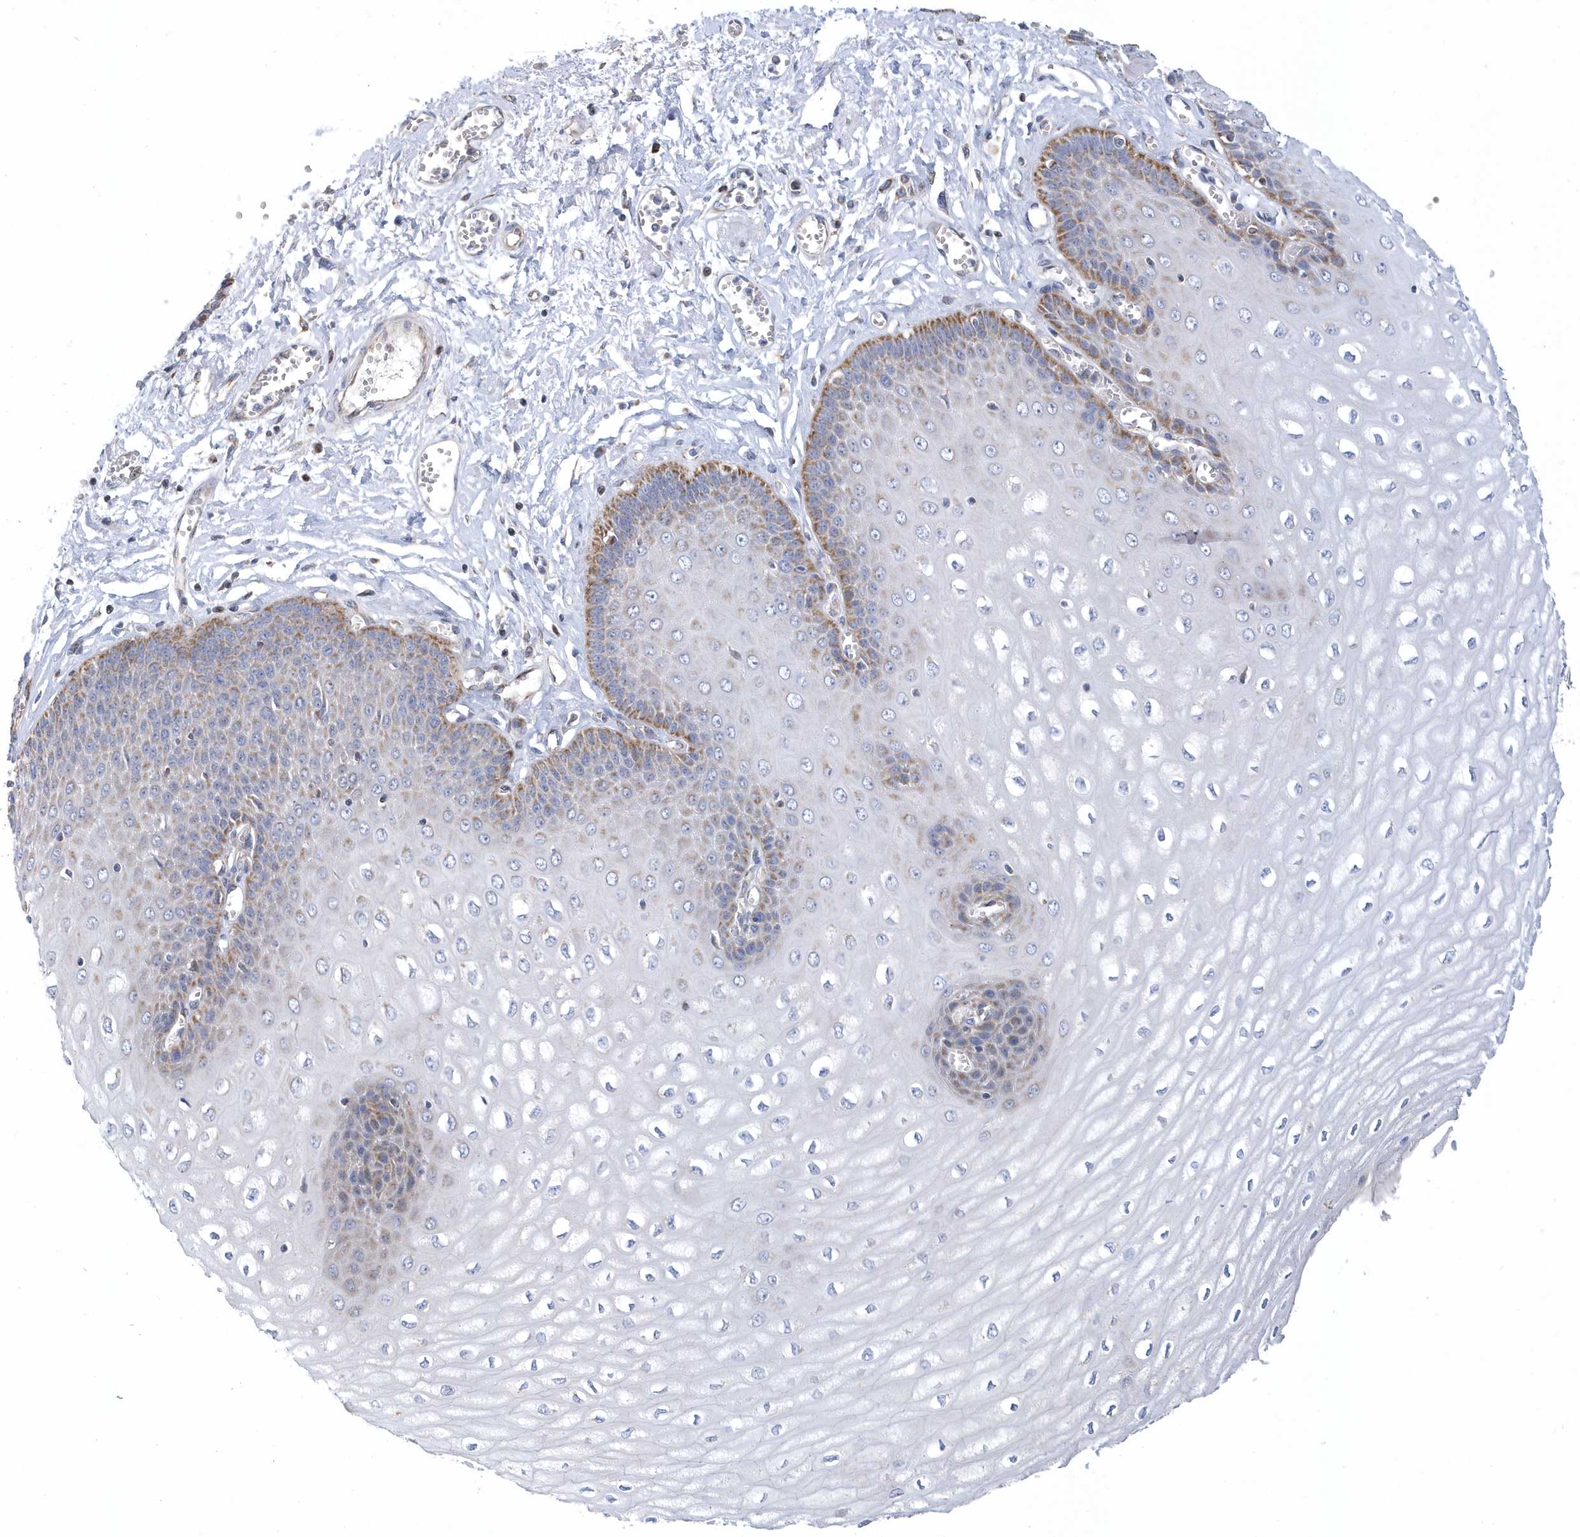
{"staining": {"intensity": "moderate", "quantity": "<25%", "location": "cytoplasmic/membranous"}, "tissue": "esophagus", "cell_type": "Squamous epithelial cells", "image_type": "normal", "snomed": [{"axis": "morphology", "description": "Normal tissue, NOS"}, {"axis": "topography", "description": "Esophagus"}], "caption": "IHC histopathology image of normal human esophagus stained for a protein (brown), which exhibits low levels of moderate cytoplasmic/membranous expression in approximately <25% of squamous epithelial cells.", "gene": "VWA5B2", "patient": {"sex": "male", "age": 60}}